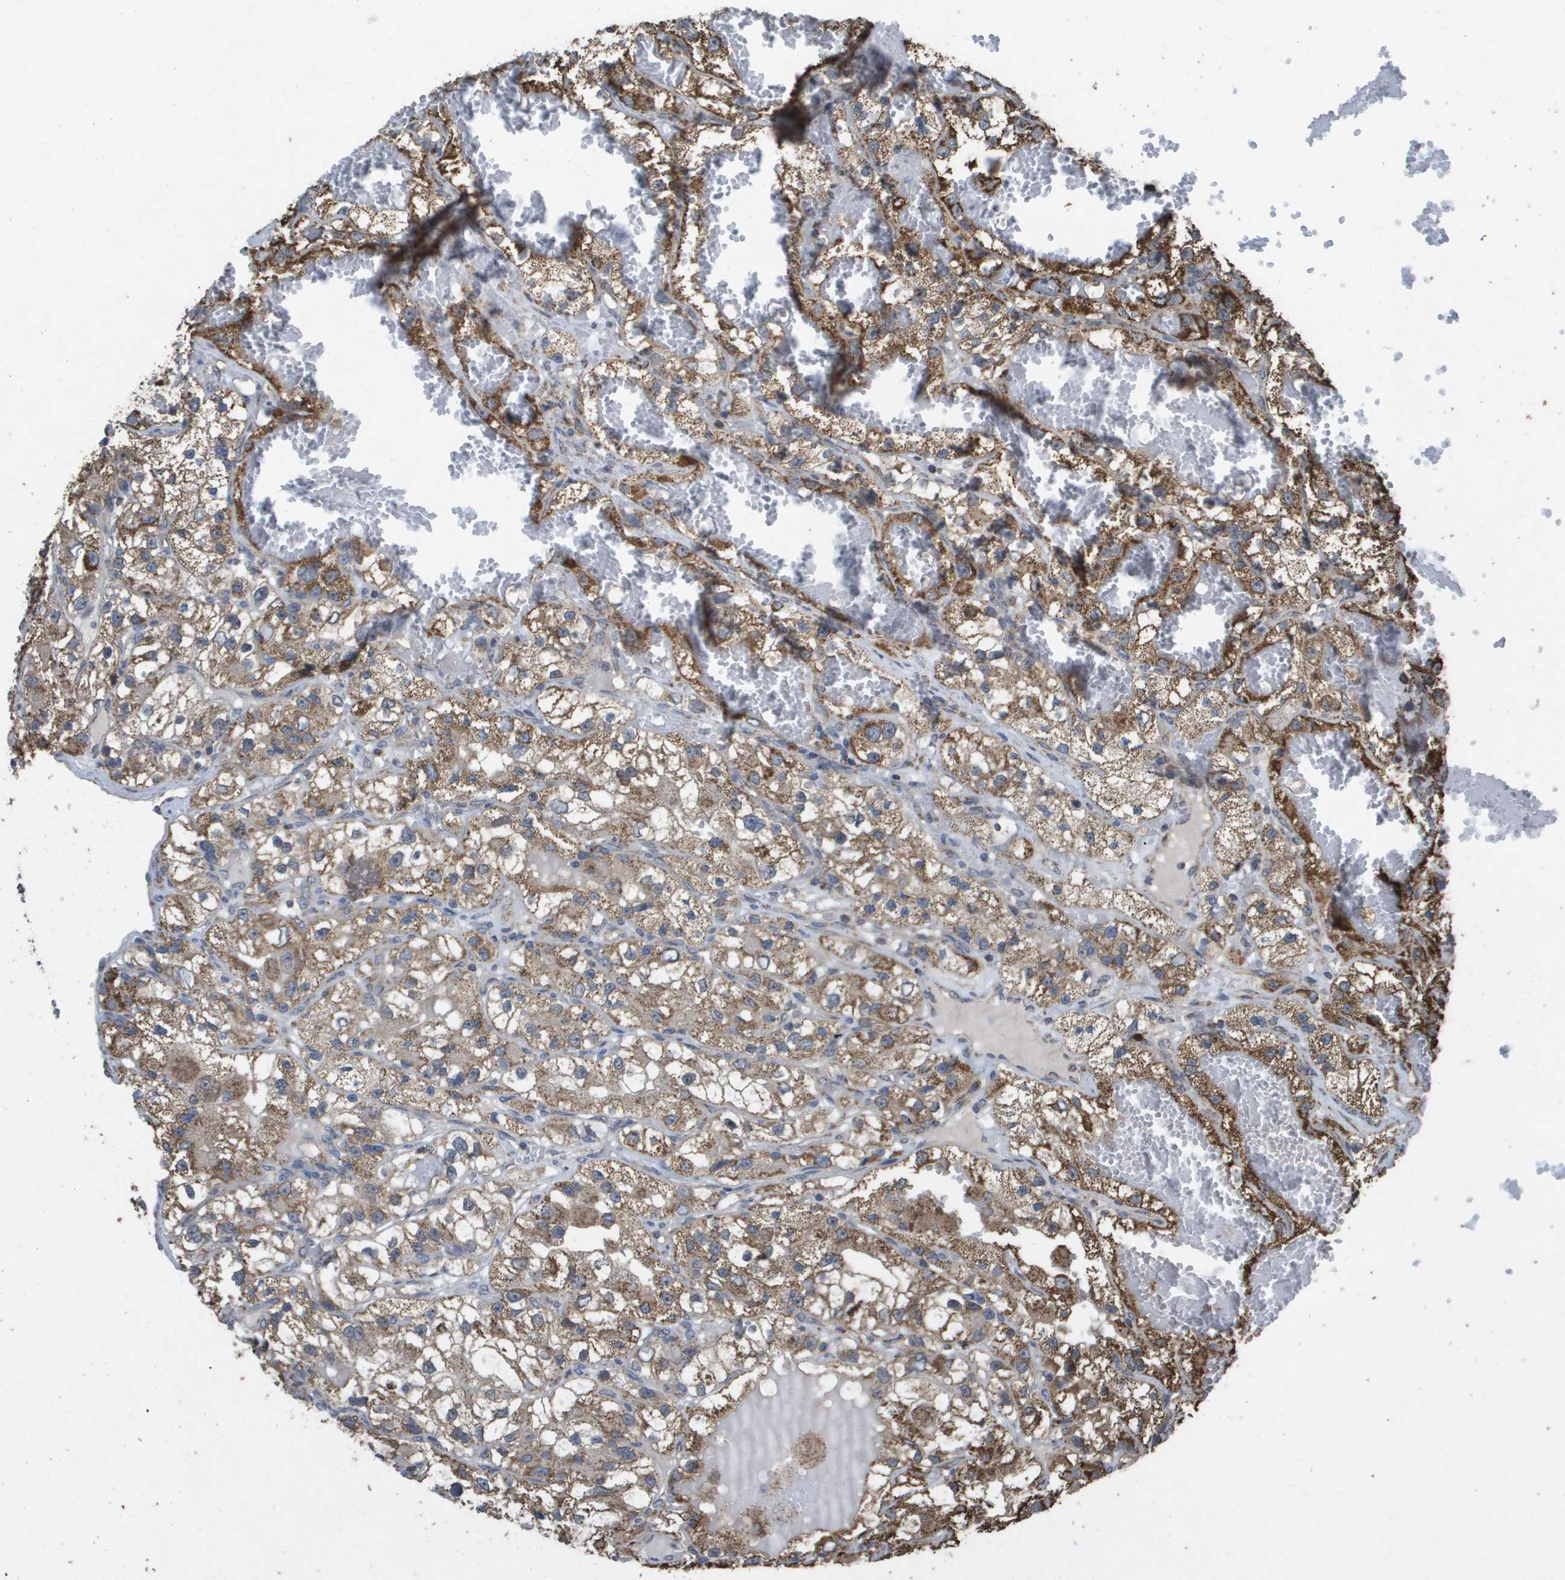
{"staining": {"intensity": "moderate", "quantity": ">75%", "location": "cytoplasmic/membranous"}, "tissue": "renal cancer", "cell_type": "Tumor cells", "image_type": "cancer", "snomed": [{"axis": "morphology", "description": "Adenocarcinoma, NOS"}, {"axis": "topography", "description": "Kidney"}], "caption": "Immunohistochemical staining of human renal adenocarcinoma shows moderate cytoplasmic/membranous protein positivity in about >75% of tumor cells.", "gene": "HSPE1", "patient": {"sex": "female", "age": 57}}